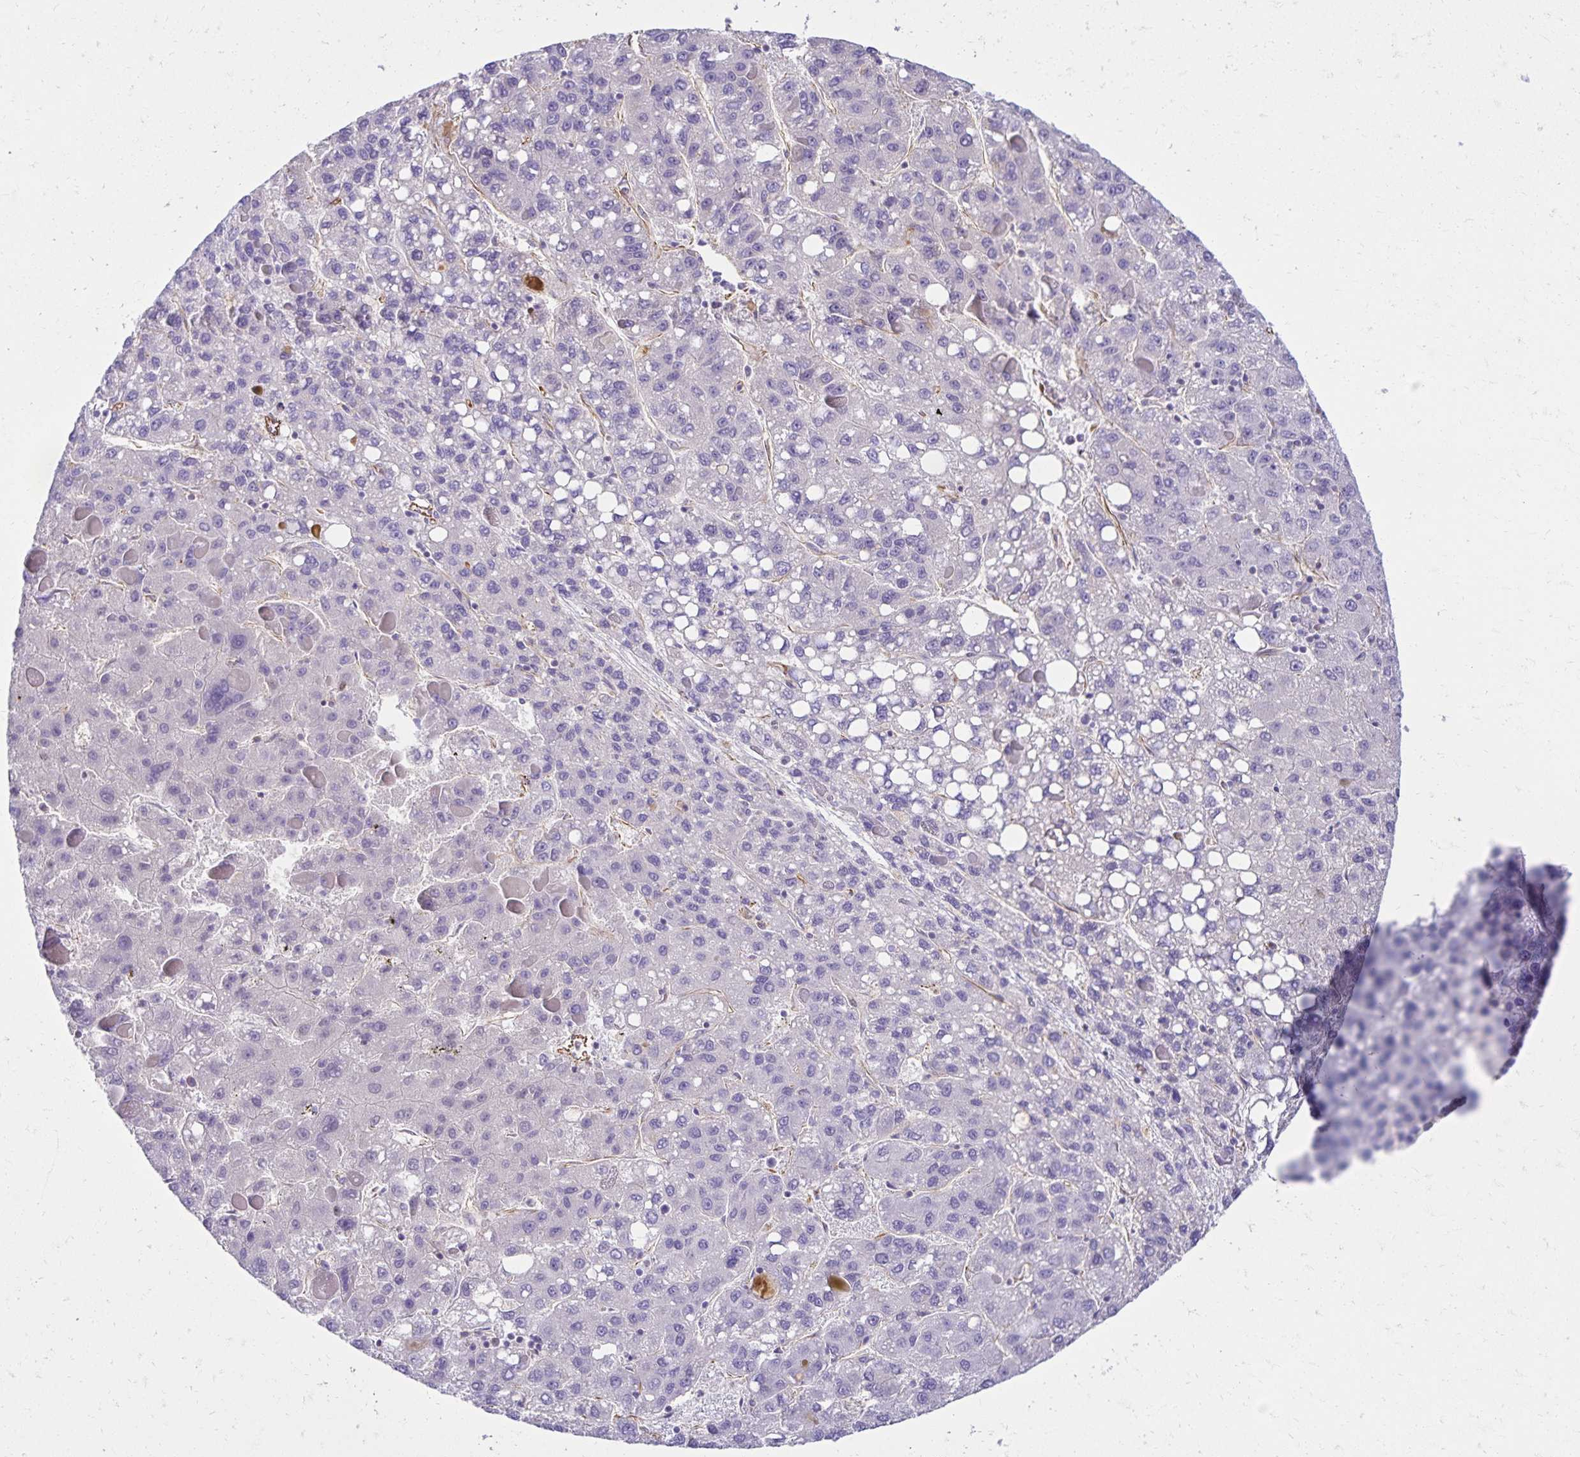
{"staining": {"intensity": "negative", "quantity": "none", "location": "none"}, "tissue": "liver cancer", "cell_type": "Tumor cells", "image_type": "cancer", "snomed": [{"axis": "morphology", "description": "Carcinoma, Hepatocellular, NOS"}, {"axis": "topography", "description": "Liver"}], "caption": "High power microscopy photomicrograph of an immunohistochemistry (IHC) micrograph of liver hepatocellular carcinoma, revealing no significant expression in tumor cells. (DAB (3,3'-diaminobenzidine) immunohistochemistry with hematoxylin counter stain).", "gene": "TRPV6", "patient": {"sex": "female", "age": 82}}